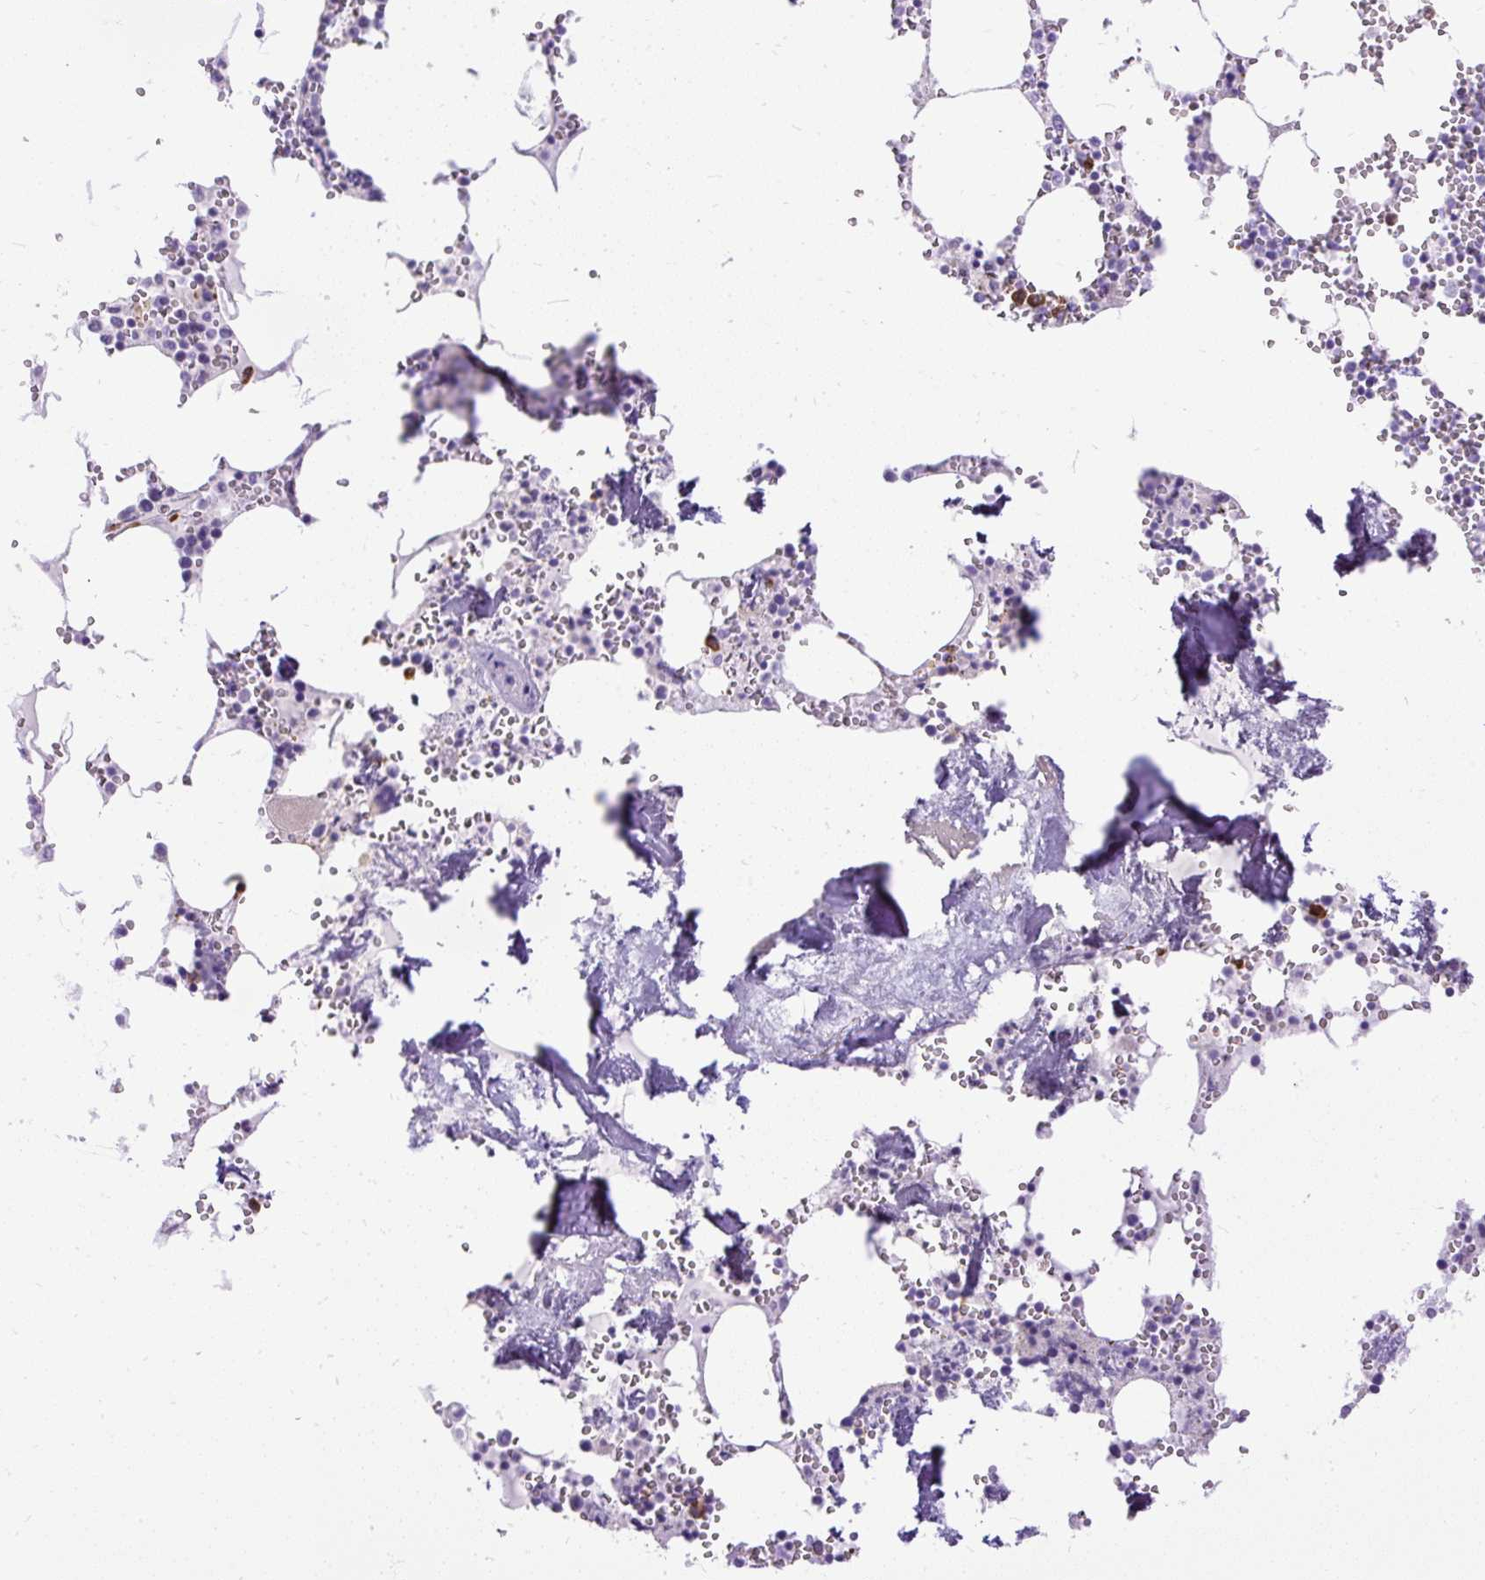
{"staining": {"intensity": "moderate", "quantity": "<25%", "location": "cytoplasmic/membranous"}, "tissue": "bone marrow", "cell_type": "Hematopoietic cells", "image_type": "normal", "snomed": [{"axis": "morphology", "description": "Normal tissue, NOS"}, {"axis": "topography", "description": "Bone marrow"}], "caption": "Benign bone marrow demonstrates moderate cytoplasmic/membranous positivity in approximately <25% of hematopoietic cells.", "gene": "SYBU", "patient": {"sex": "male", "age": 54}}